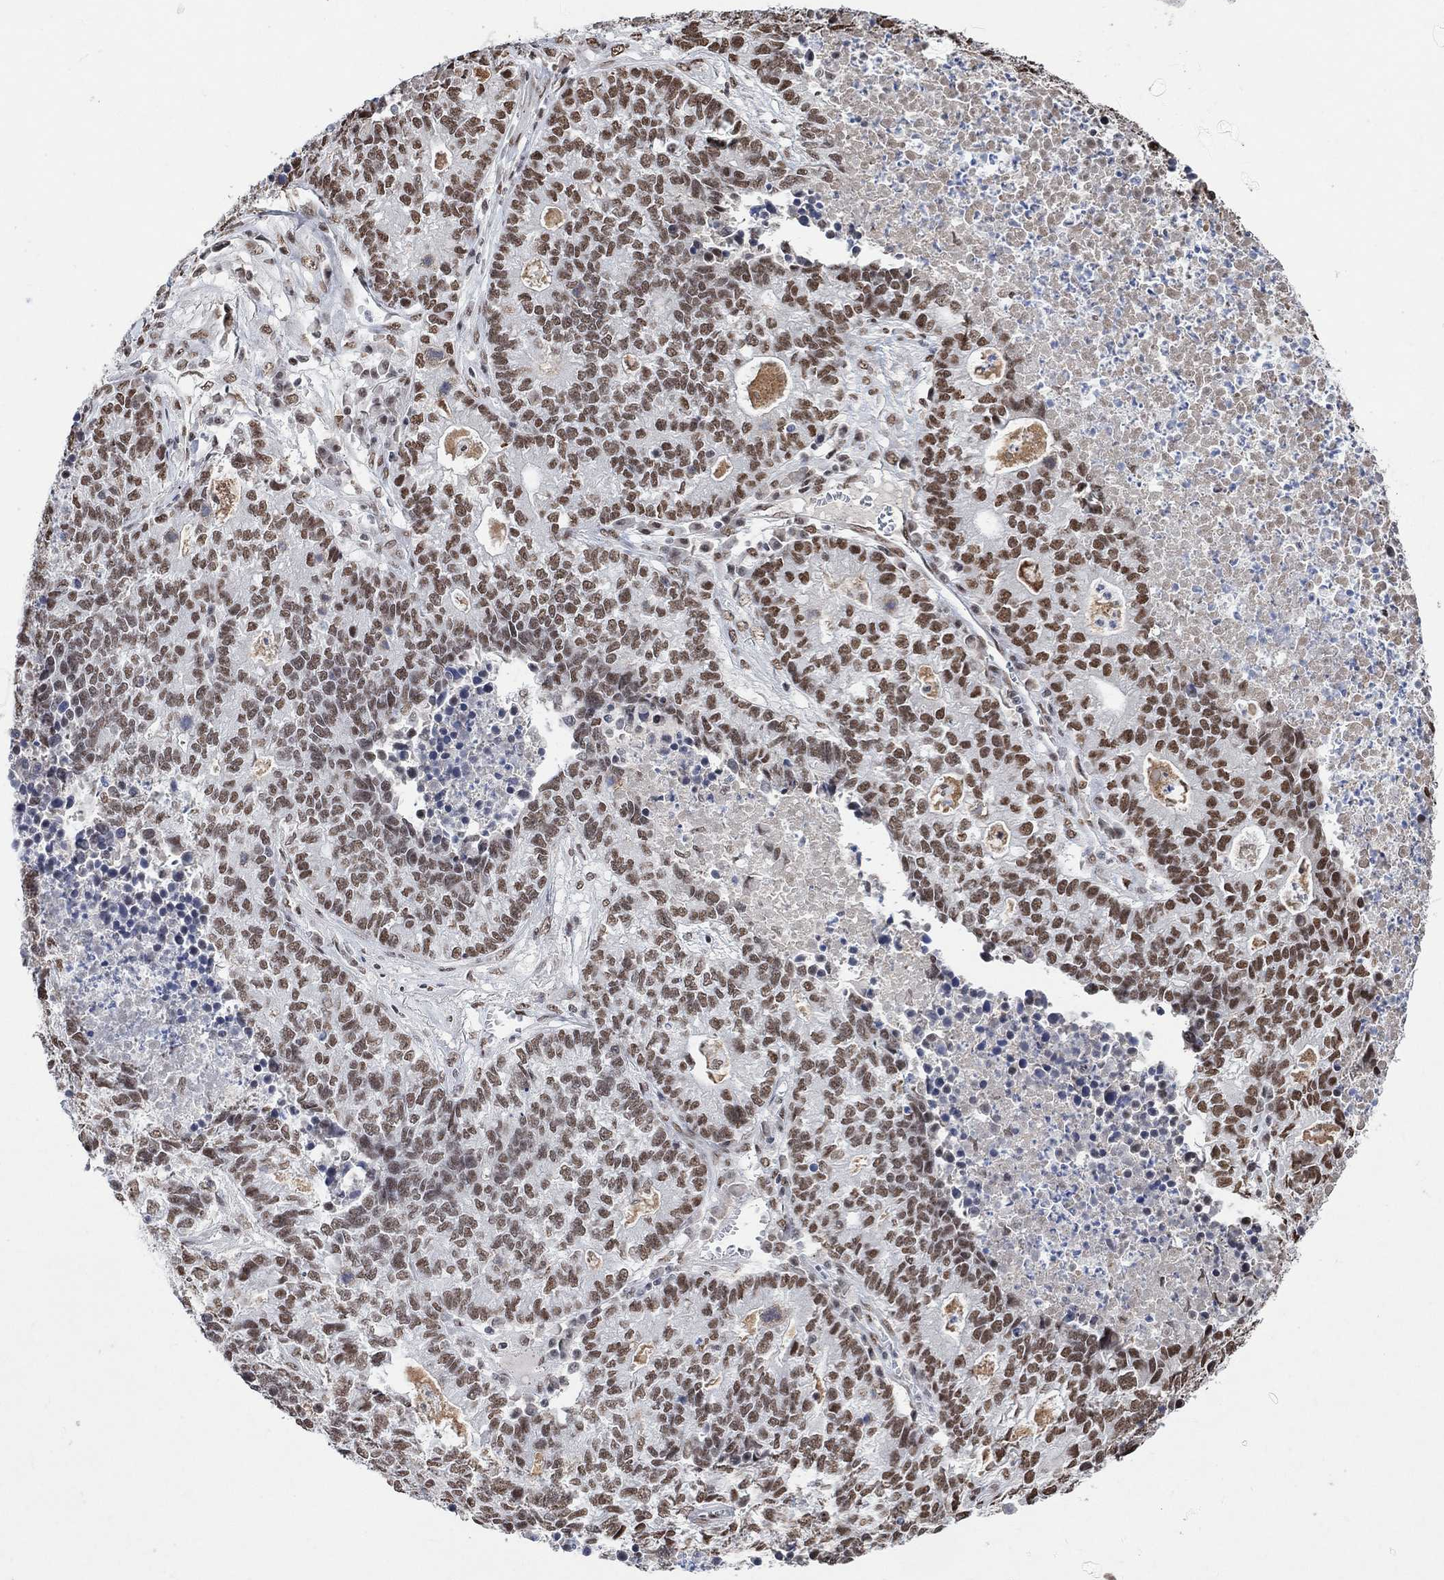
{"staining": {"intensity": "moderate", "quantity": ">75%", "location": "nuclear"}, "tissue": "lung cancer", "cell_type": "Tumor cells", "image_type": "cancer", "snomed": [{"axis": "morphology", "description": "Adenocarcinoma, NOS"}, {"axis": "topography", "description": "Lung"}], "caption": "High-magnification brightfield microscopy of lung cancer stained with DAB (brown) and counterstained with hematoxylin (blue). tumor cells exhibit moderate nuclear positivity is appreciated in approximately>75% of cells.", "gene": "USP39", "patient": {"sex": "male", "age": 57}}